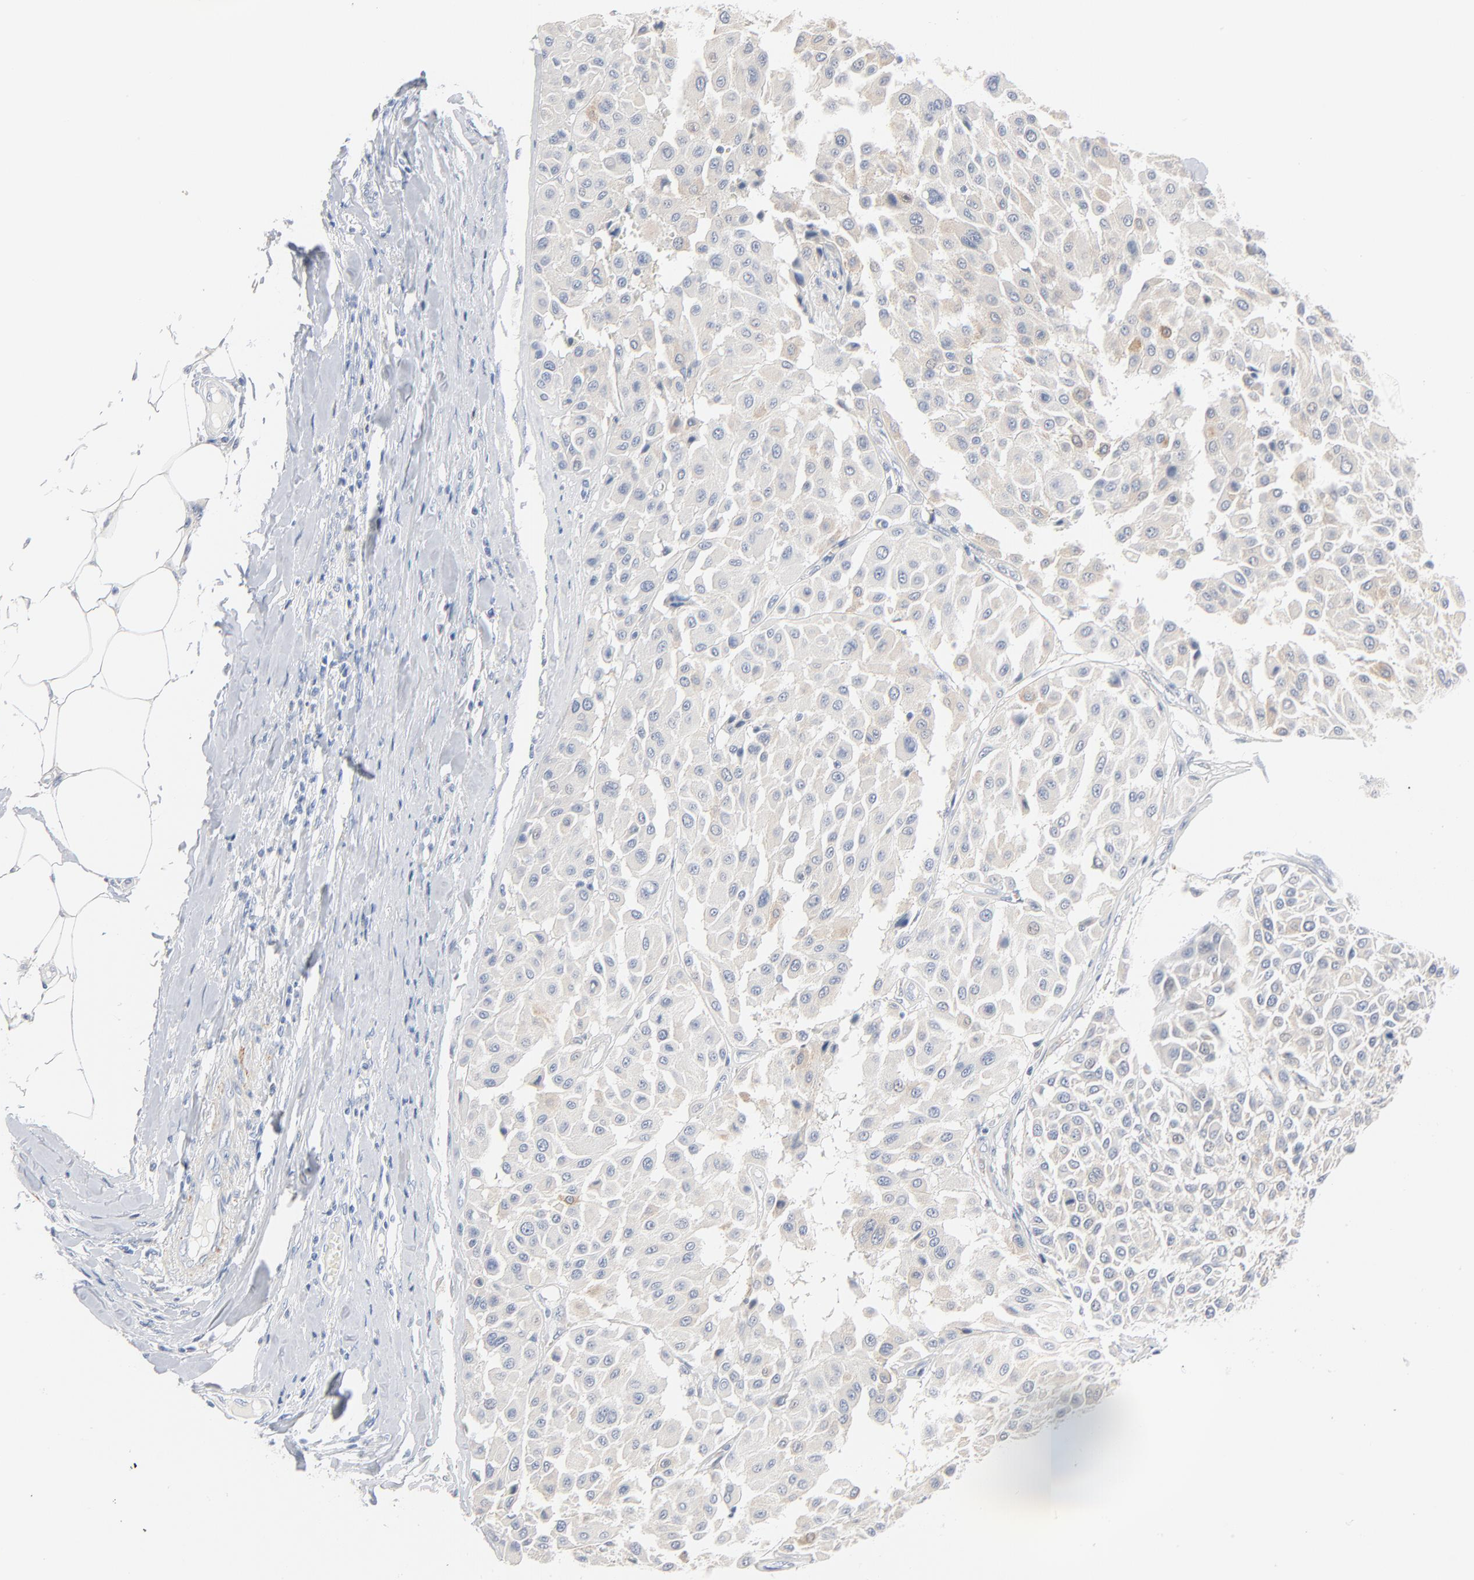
{"staining": {"intensity": "negative", "quantity": "none", "location": "none"}, "tissue": "melanoma", "cell_type": "Tumor cells", "image_type": "cancer", "snomed": [{"axis": "morphology", "description": "Malignant melanoma, Metastatic site"}, {"axis": "topography", "description": "Soft tissue"}], "caption": "This is an immunohistochemistry (IHC) micrograph of human melanoma. There is no expression in tumor cells.", "gene": "IFT43", "patient": {"sex": "male", "age": 41}}